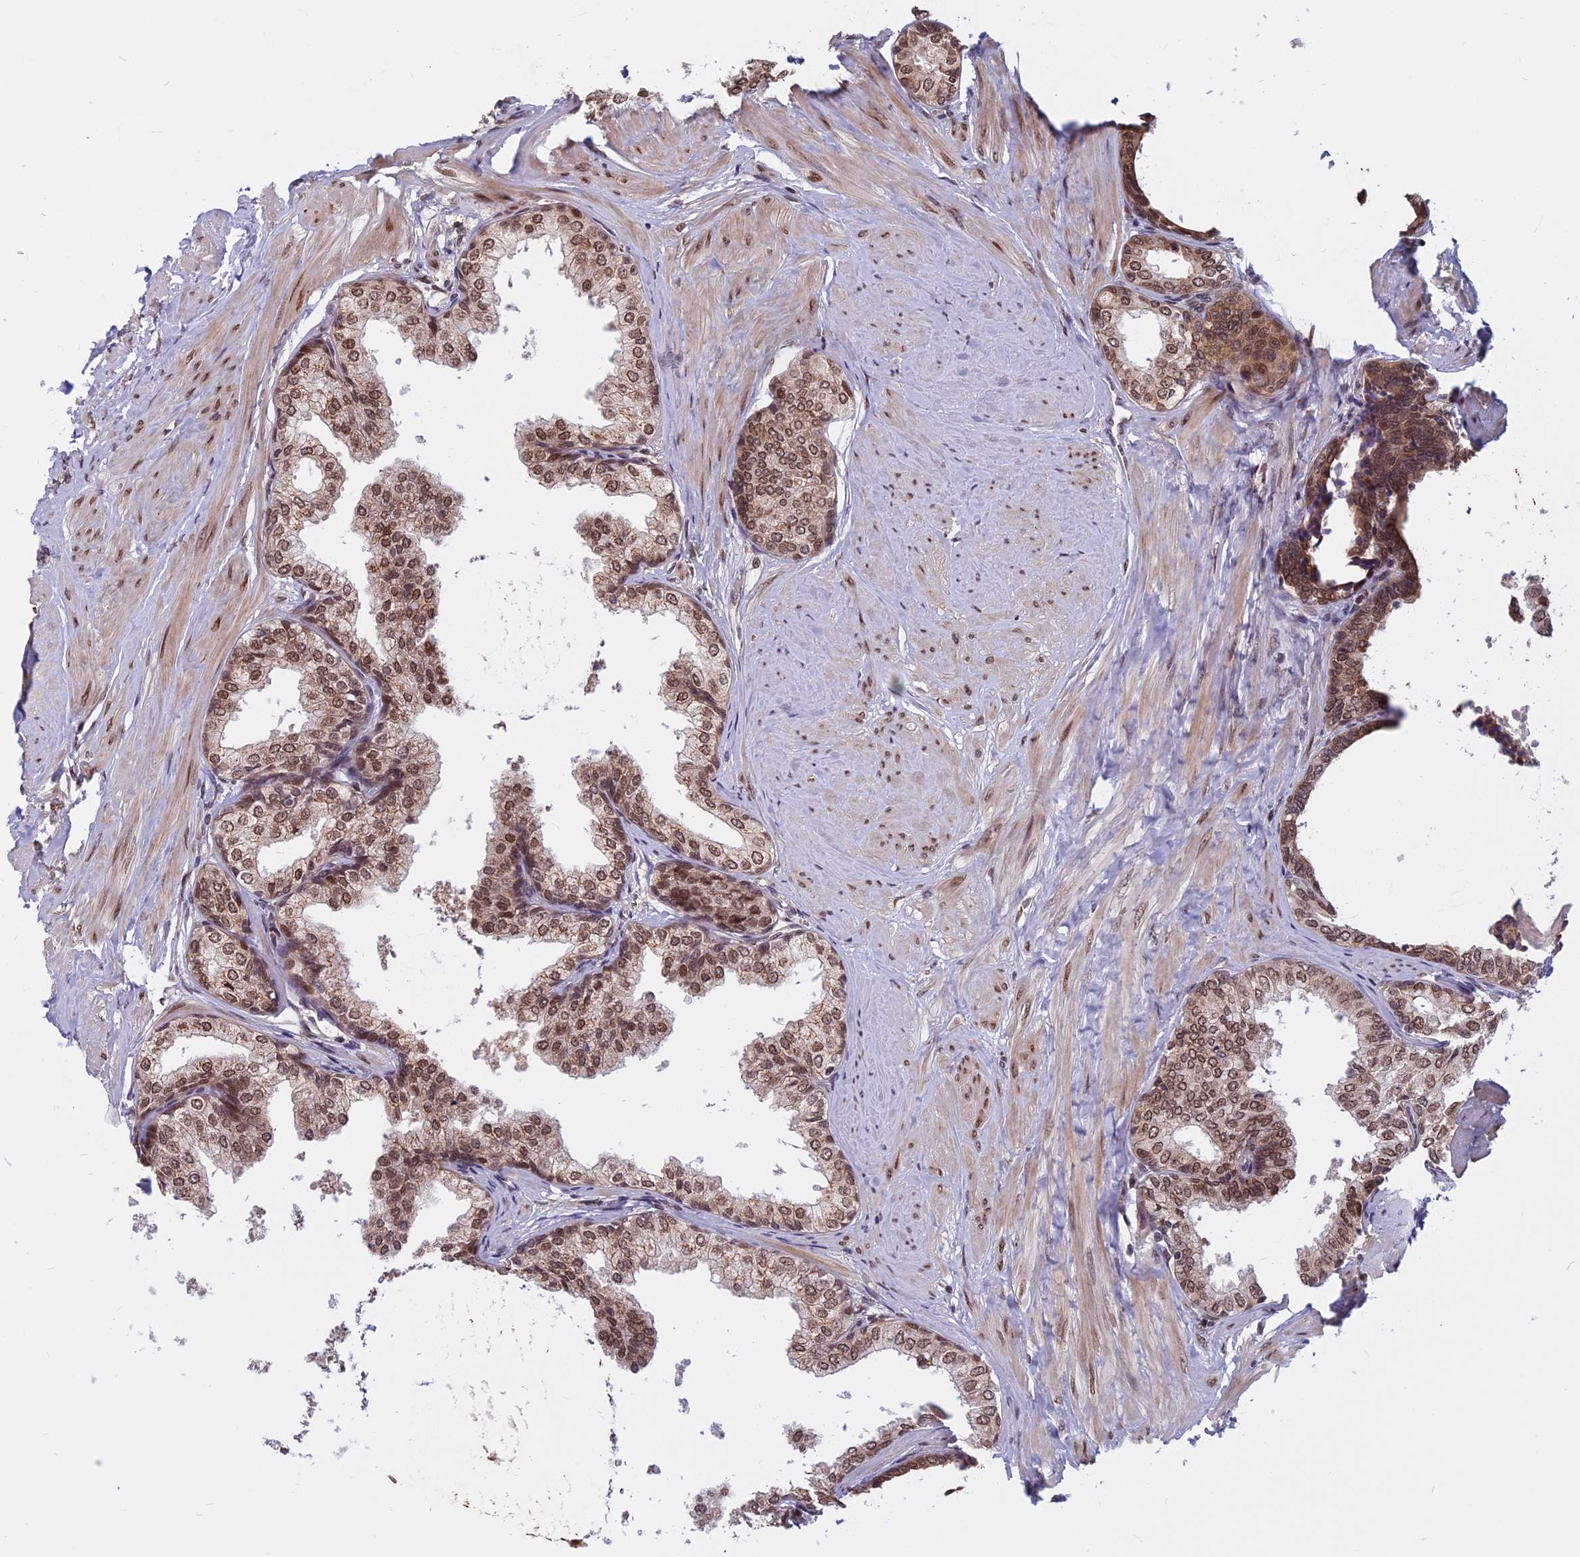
{"staining": {"intensity": "moderate", "quantity": ">75%", "location": "nuclear"}, "tissue": "prostate", "cell_type": "Glandular cells", "image_type": "normal", "snomed": [{"axis": "morphology", "description": "Normal tissue, NOS"}, {"axis": "topography", "description": "Prostate"}], "caption": "Protein analysis of unremarkable prostate demonstrates moderate nuclear positivity in approximately >75% of glandular cells. (brown staining indicates protein expression, while blue staining denotes nuclei).", "gene": "CCDC113", "patient": {"sex": "male", "age": 48}}